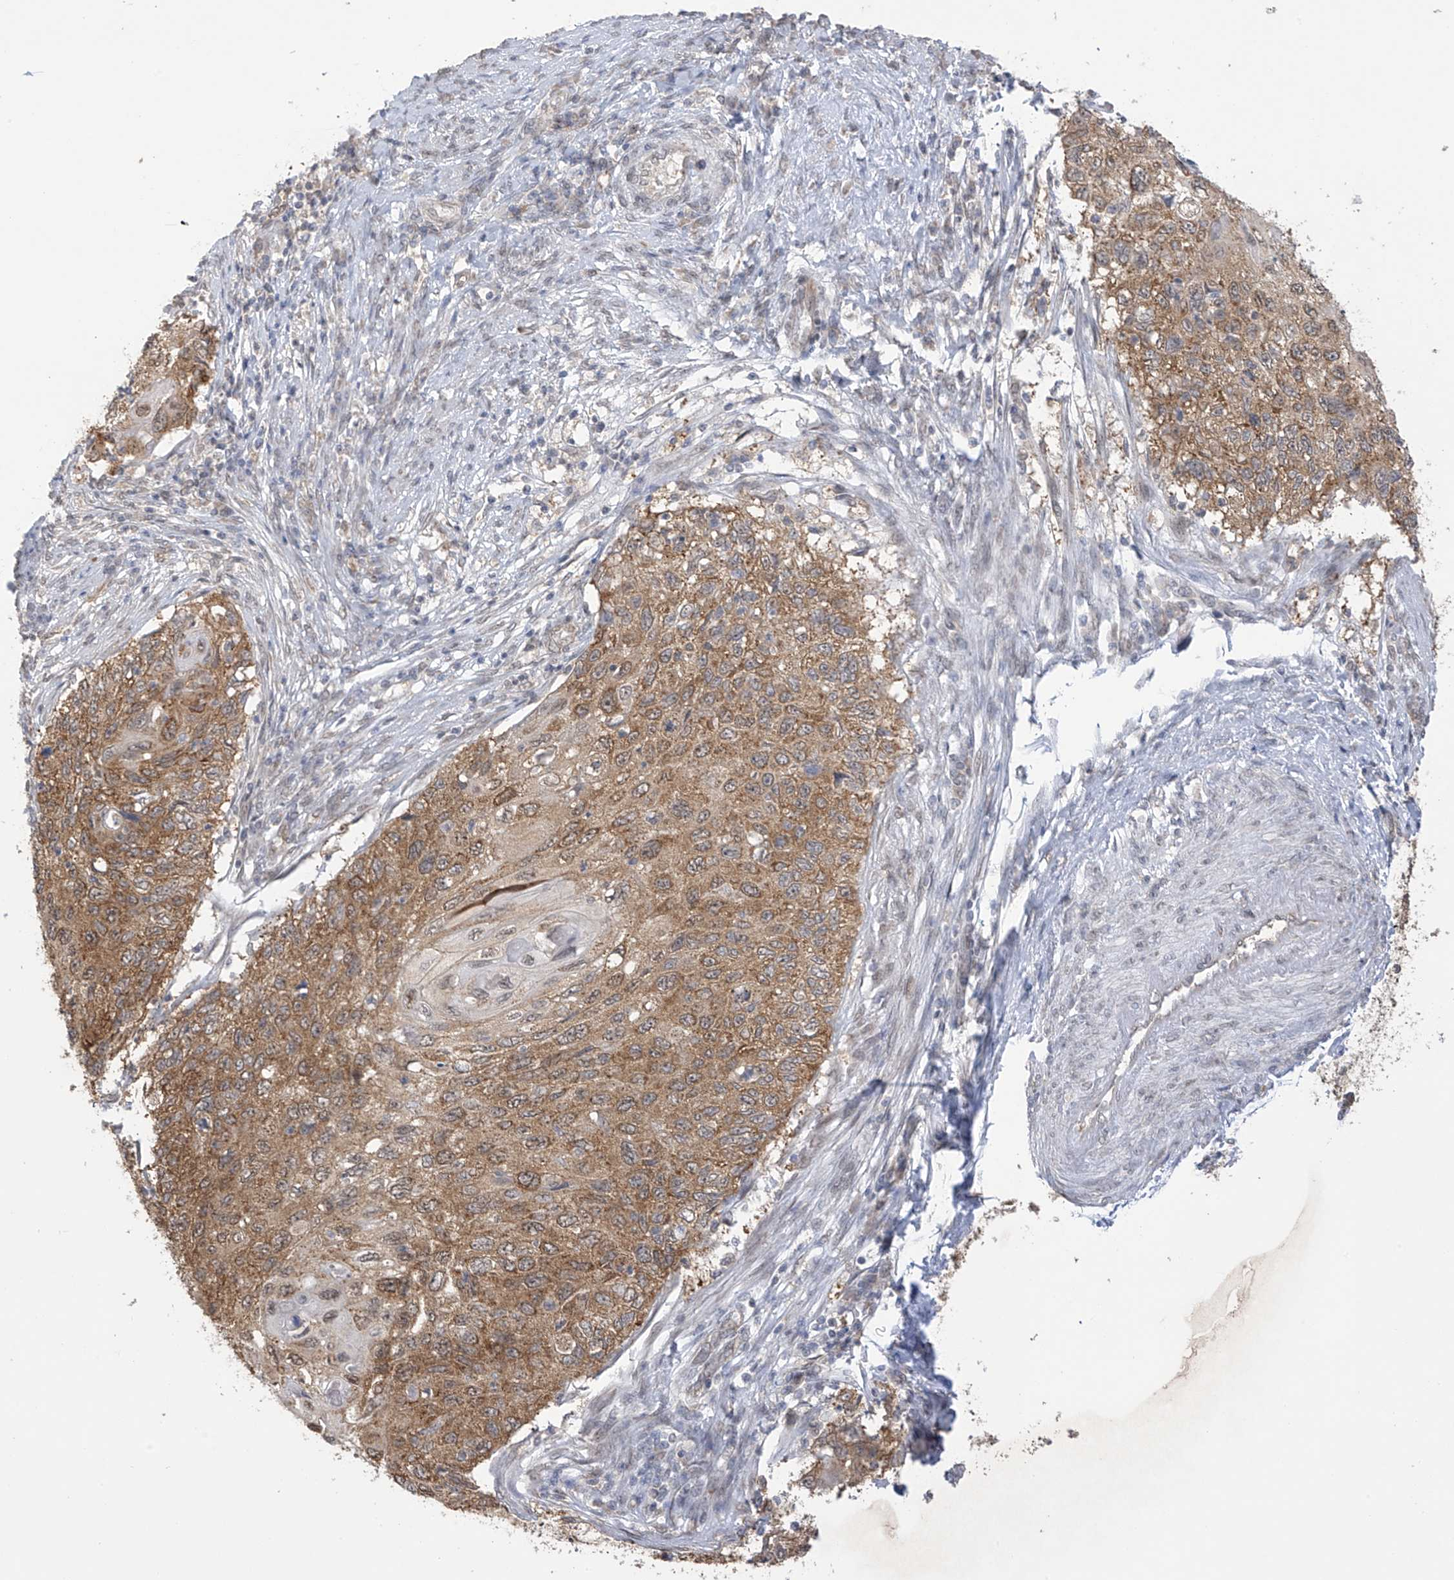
{"staining": {"intensity": "moderate", "quantity": ">75%", "location": "cytoplasmic/membranous,nuclear"}, "tissue": "cervical cancer", "cell_type": "Tumor cells", "image_type": "cancer", "snomed": [{"axis": "morphology", "description": "Squamous cell carcinoma, NOS"}, {"axis": "topography", "description": "Cervix"}], "caption": "Immunohistochemistry (DAB (3,3'-diaminobenzidine)) staining of squamous cell carcinoma (cervical) exhibits moderate cytoplasmic/membranous and nuclear protein expression in about >75% of tumor cells.", "gene": "KIAA1522", "patient": {"sex": "female", "age": 70}}